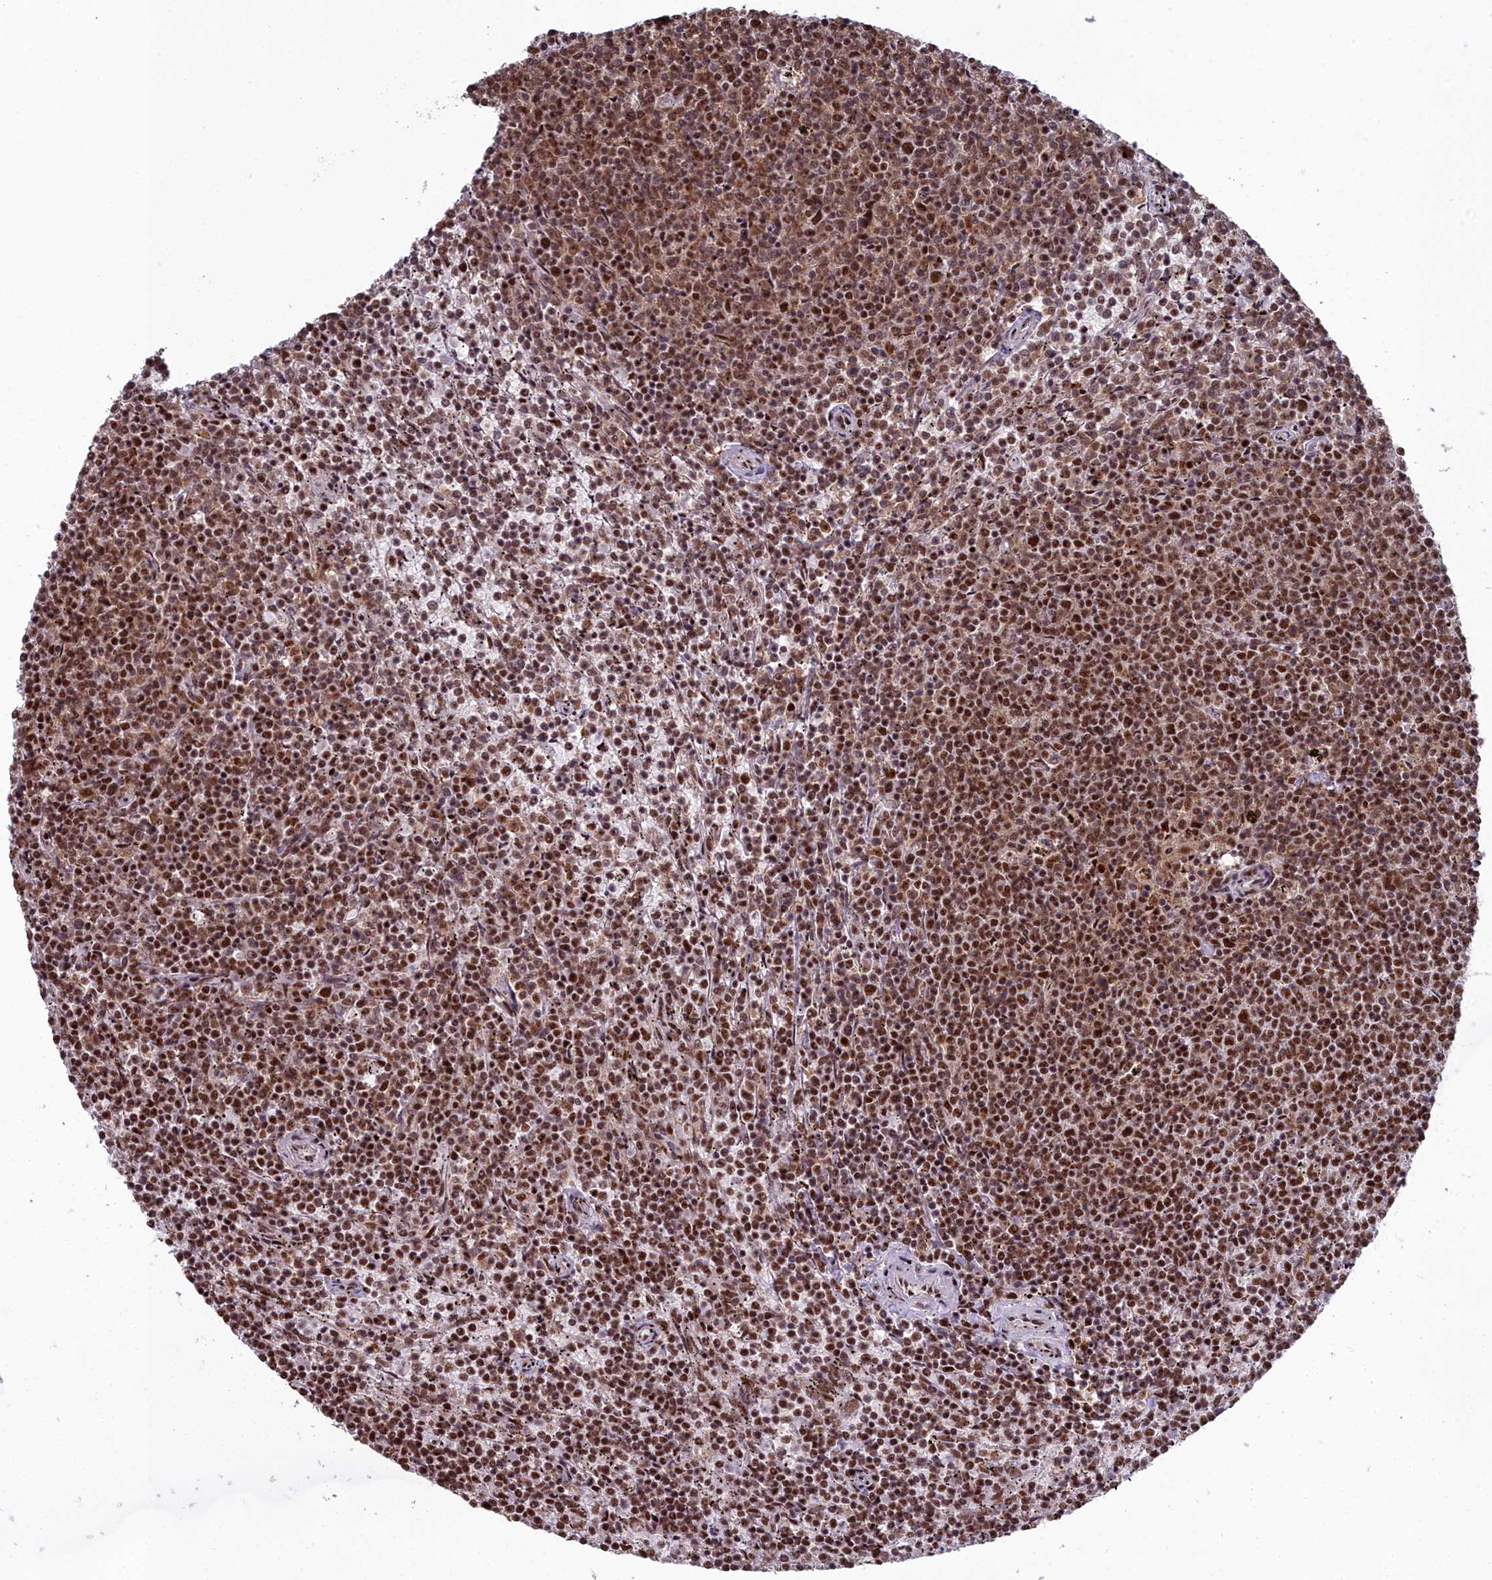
{"staining": {"intensity": "strong", "quantity": ">75%", "location": "nuclear"}, "tissue": "lymphoma", "cell_type": "Tumor cells", "image_type": "cancer", "snomed": [{"axis": "morphology", "description": "Malignant lymphoma, non-Hodgkin's type, Low grade"}, {"axis": "topography", "description": "Spleen"}], "caption": "Immunohistochemical staining of human low-grade malignant lymphoma, non-Hodgkin's type shows high levels of strong nuclear positivity in about >75% of tumor cells.", "gene": "SF3B3", "patient": {"sex": "female", "age": 50}}